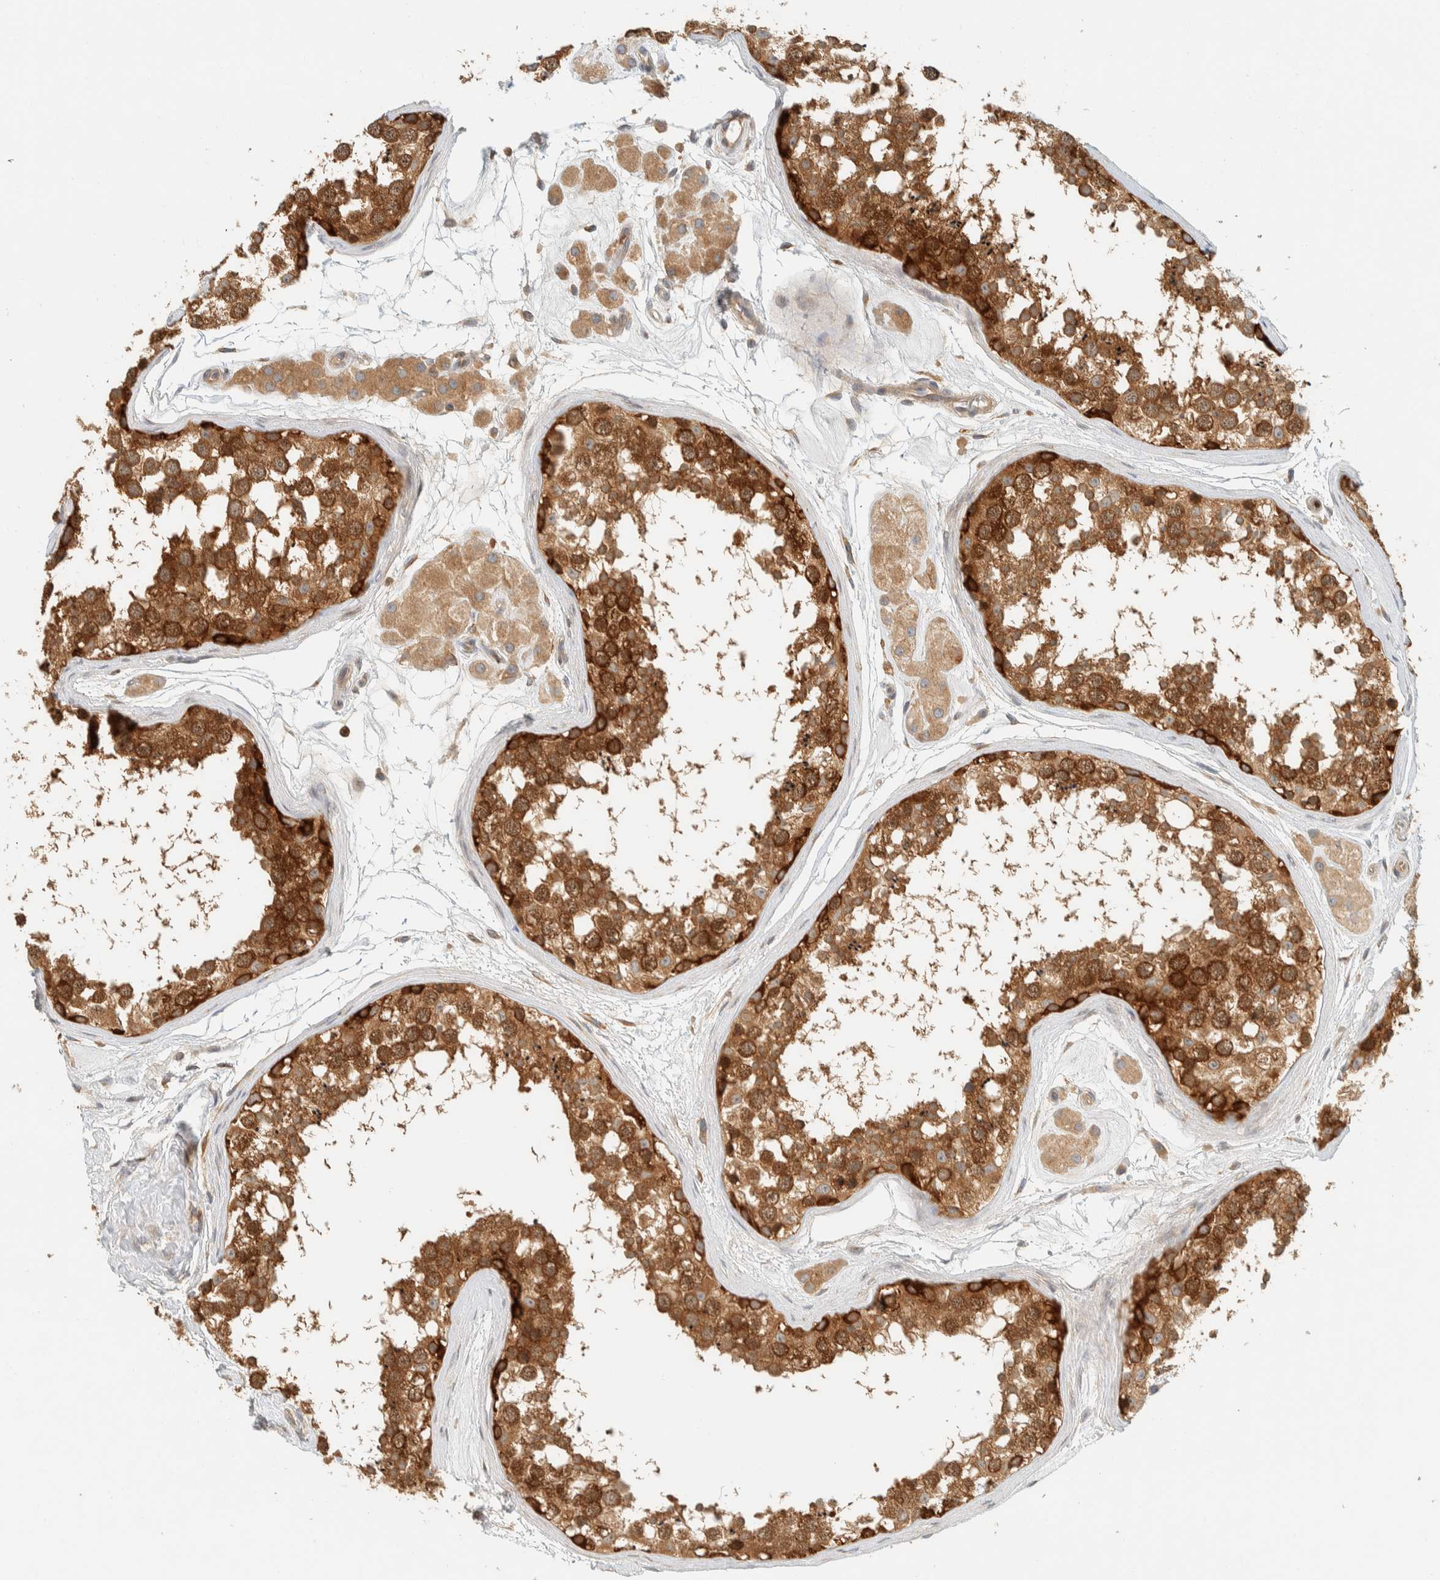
{"staining": {"intensity": "strong", "quantity": ">75%", "location": "cytoplasmic/membranous"}, "tissue": "testis", "cell_type": "Cells in seminiferous ducts", "image_type": "normal", "snomed": [{"axis": "morphology", "description": "Normal tissue, NOS"}, {"axis": "topography", "description": "Testis"}], "caption": "Cells in seminiferous ducts display high levels of strong cytoplasmic/membranous expression in about >75% of cells in unremarkable testis.", "gene": "ARFGEF1", "patient": {"sex": "male", "age": 56}}